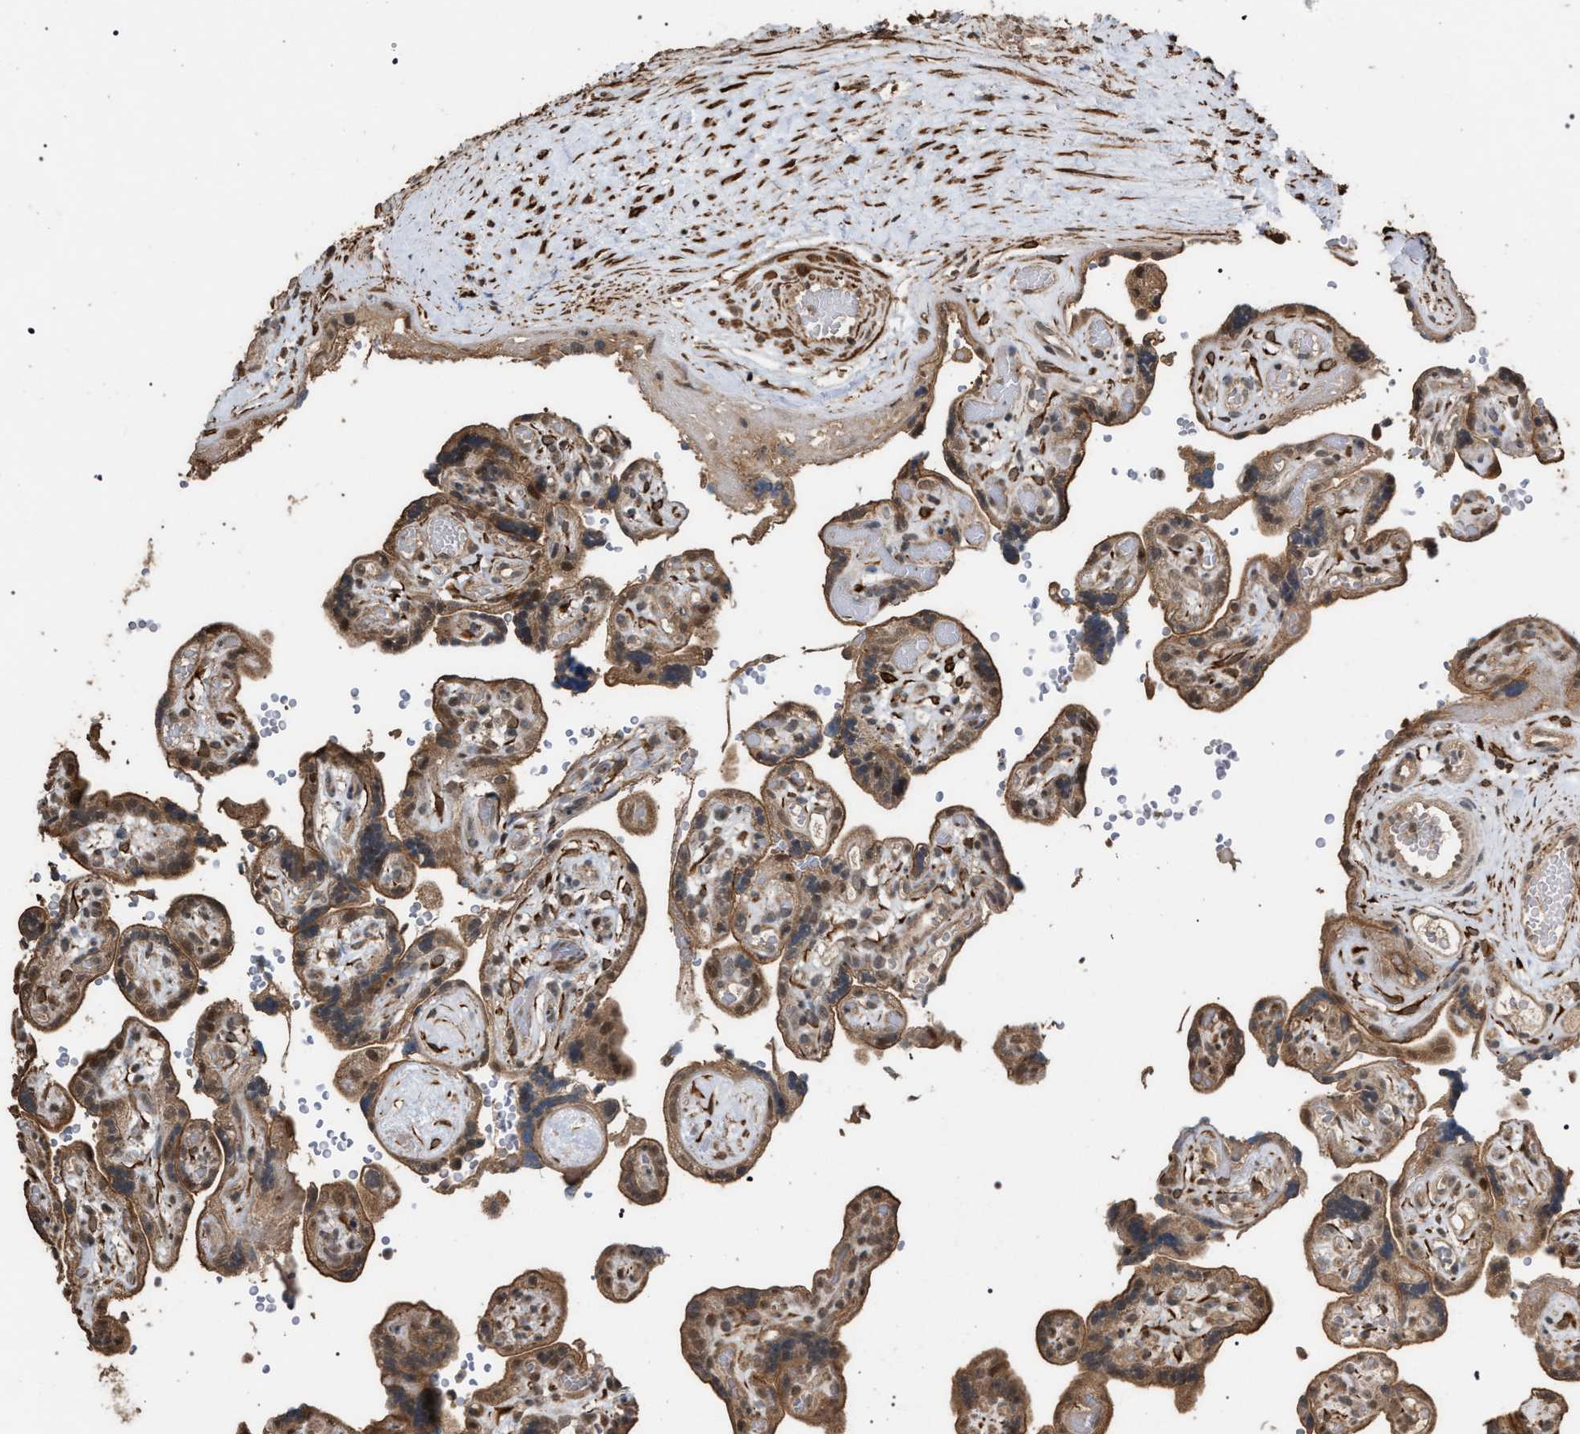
{"staining": {"intensity": "moderate", "quantity": ">75%", "location": "cytoplasmic/membranous,nuclear"}, "tissue": "placenta", "cell_type": "Decidual cells", "image_type": "normal", "snomed": [{"axis": "morphology", "description": "Normal tissue, NOS"}, {"axis": "topography", "description": "Placenta"}], "caption": "Decidual cells show medium levels of moderate cytoplasmic/membranous,nuclear expression in about >75% of cells in normal placenta. Using DAB (3,3'-diaminobenzidine) (brown) and hematoxylin (blue) stains, captured at high magnification using brightfield microscopy.", "gene": "NAA35", "patient": {"sex": "female", "age": 30}}